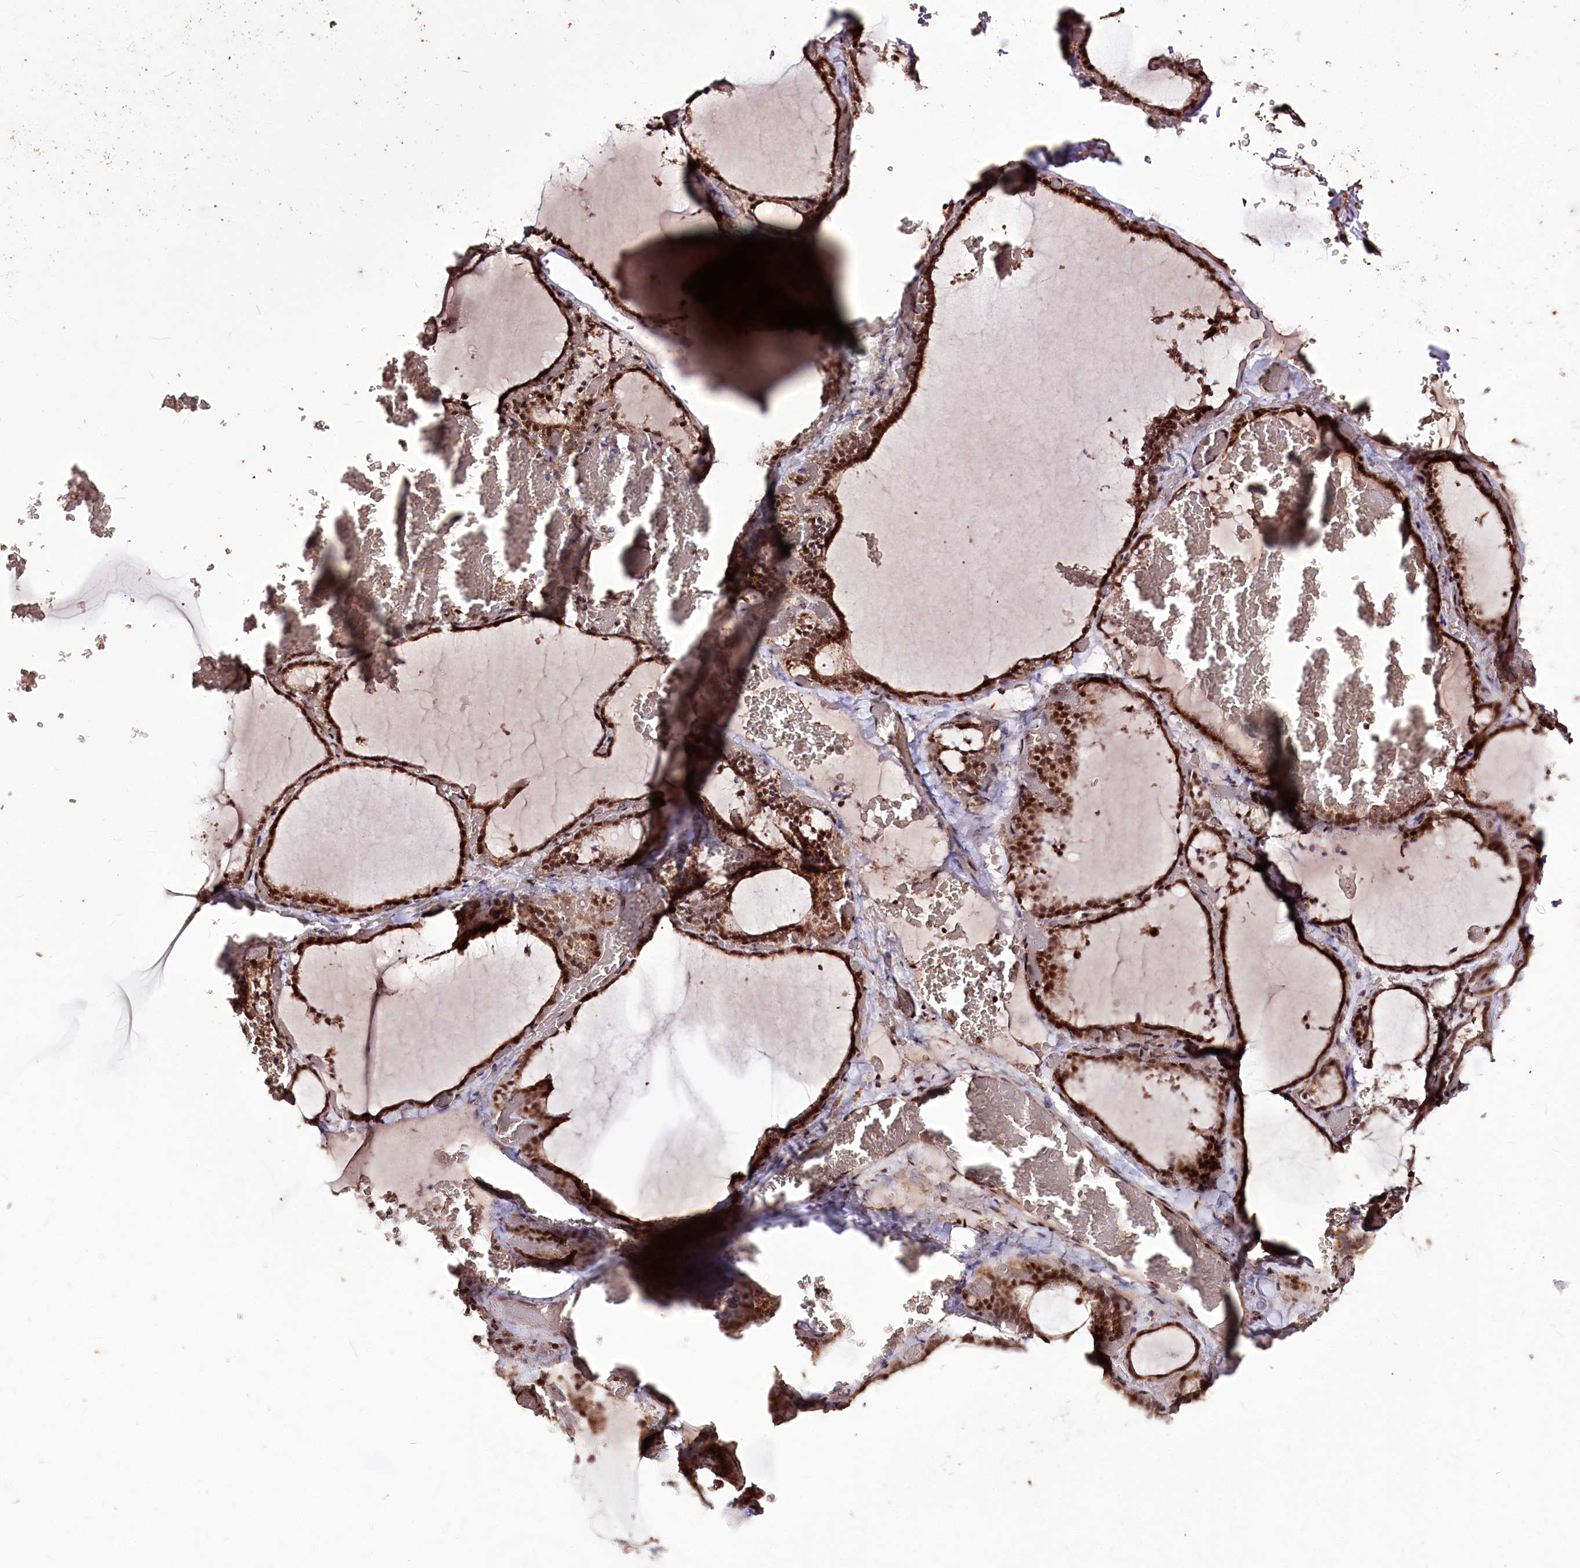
{"staining": {"intensity": "moderate", "quantity": ">75%", "location": "cytoplasmic/membranous,nuclear"}, "tissue": "thyroid gland", "cell_type": "Glandular cells", "image_type": "normal", "snomed": [{"axis": "morphology", "description": "Normal tissue, NOS"}, {"axis": "topography", "description": "Thyroid gland"}], "caption": "Immunohistochemistry (IHC) micrograph of benign thyroid gland: thyroid gland stained using immunohistochemistry reveals medium levels of moderate protein expression localized specifically in the cytoplasmic/membranous,nuclear of glandular cells, appearing as a cytoplasmic/membranous,nuclear brown color.", "gene": "CARD19", "patient": {"sex": "female", "age": 39}}